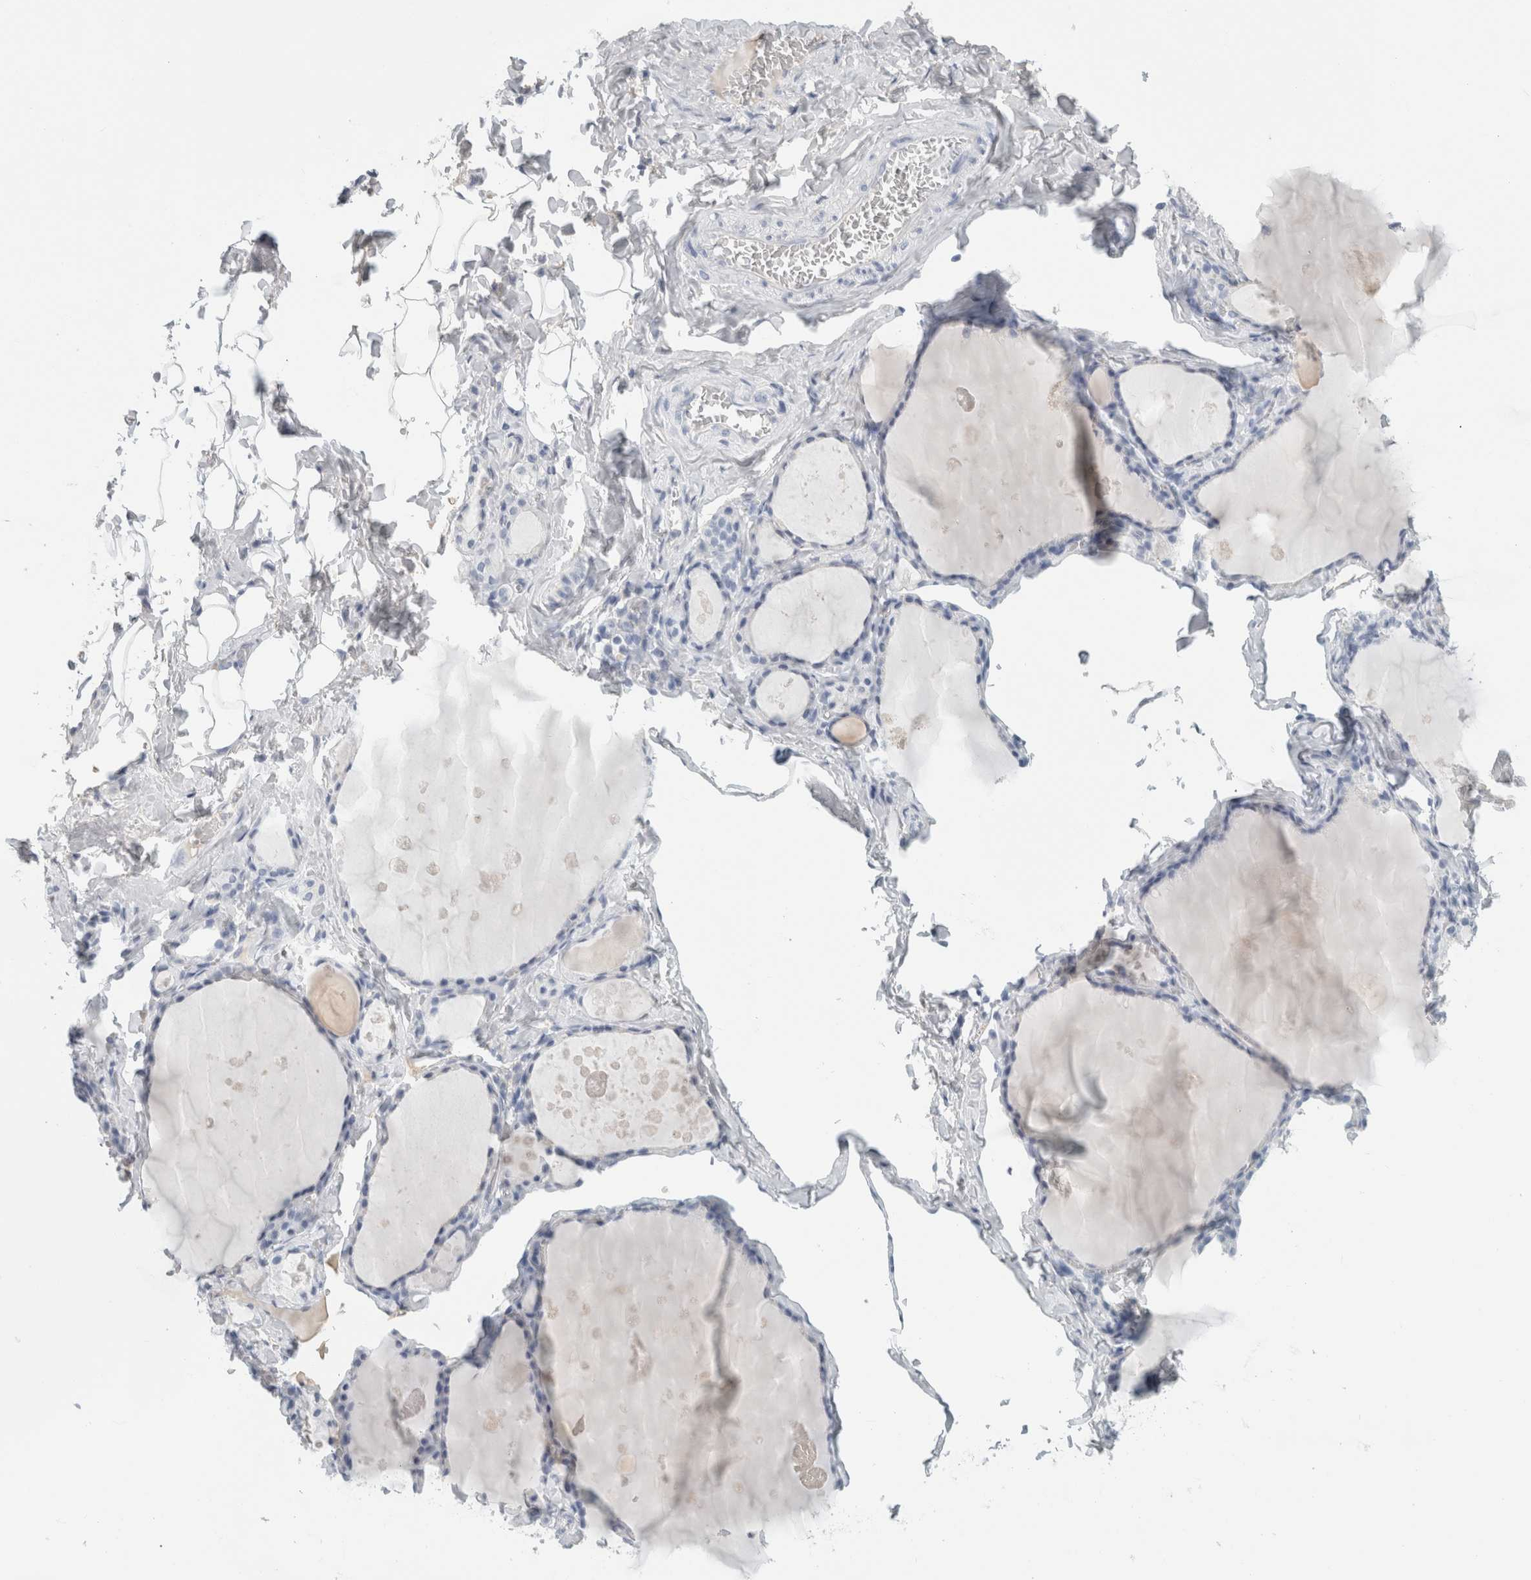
{"staining": {"intensity": "negative", "quantity": "none", "location": "none"}, "tissue": "thyroid gland", "cell_type": "Glandular cells", "image_type": "normal", "snomed": [{"axis": "morphology", "description": "Normal tissue, NOS"}, {"axis": "topography", "description": "Thyroid gland"}], "caption": "Histopathology image shows no protein staining in glandular cells of unremarkable thyroid gland. (Stains: DAB immunohistochemistry (IHC) with hematoxylin counter stain, Microscopy: brightfield microscopy at high magnification).", "gene": "TSPAN8", "patient": {"sex": "male", "age": 56}}